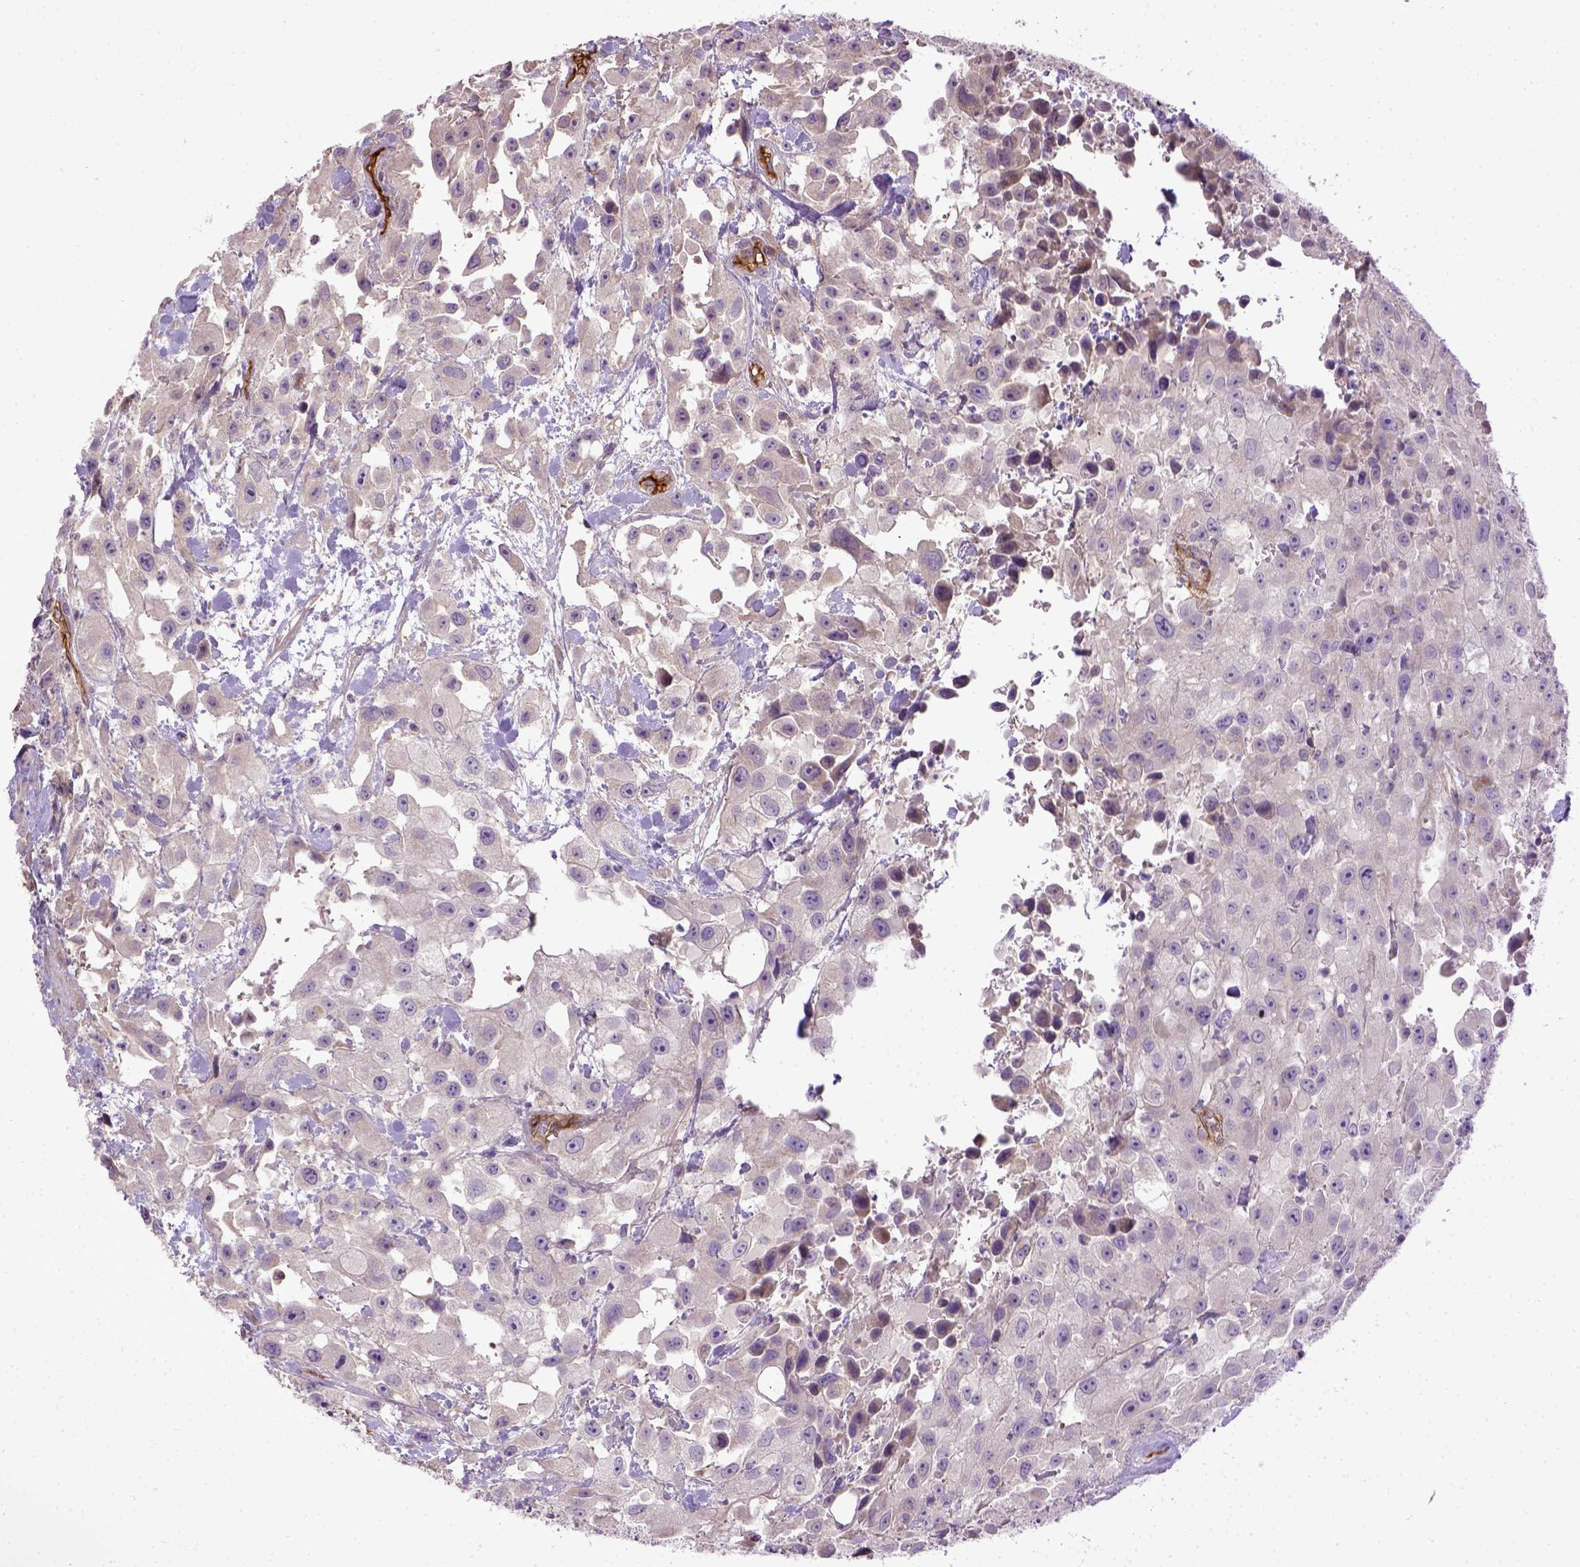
{"staining": {"intensity": "negative", "quantity": "none", "location": "none"}, "tissue": "urothelial cancer", "cell_type": "Tumor cells", "image_type": "cancer", "snomed": [{"axis": "morphology", "description": "Urothelial carcinoma, High grade"}, {"axis": "topography", "description": "Urinary bladder"}], "caption": "Tumor cells show no significant expression in high-grade urothelial carcinoma. (Brightfield microscopy of DAB immunohistochemistry (IHC) at high magnification).", "gene": "ENG", "patient": {"sex": "male", "age": 79}}